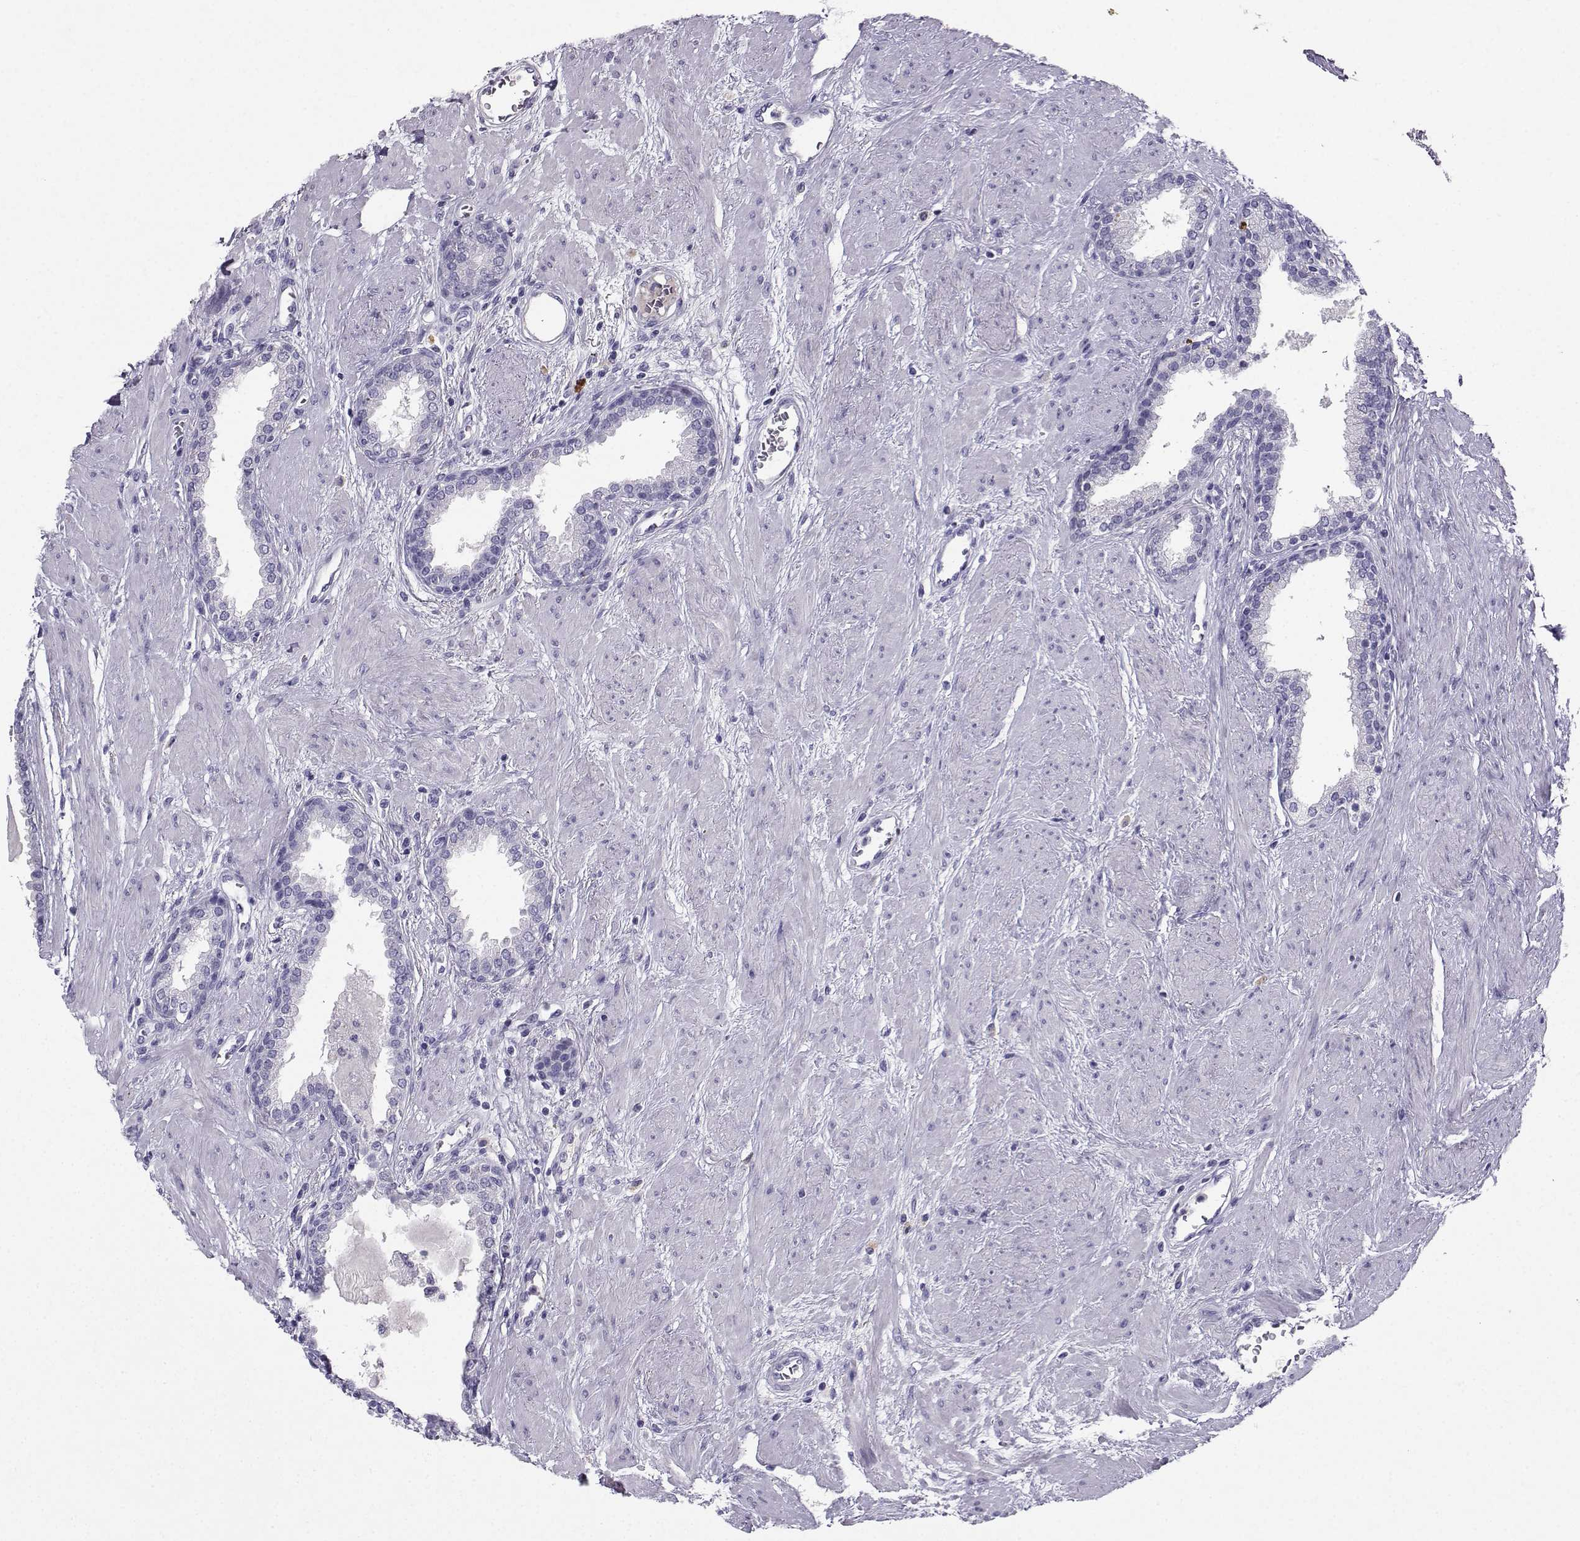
{"staining": {"intensity": "negative", "quantity": "none", "location": "none"}, "tissue": "prostate", "cell_type": "Glandular cells", "image_type": "normal", "snomed": [{"axis": "morphology", "description": "Normal tissue, NOS"}, {"axis": "topography", "description": "Prostate"}], "caption": "This is an immunohistochemistry image of benign prostate. There is no expression in glandular cells.", "gene": "GRIK4", "patient": {"sex": "male", "age": 51}}